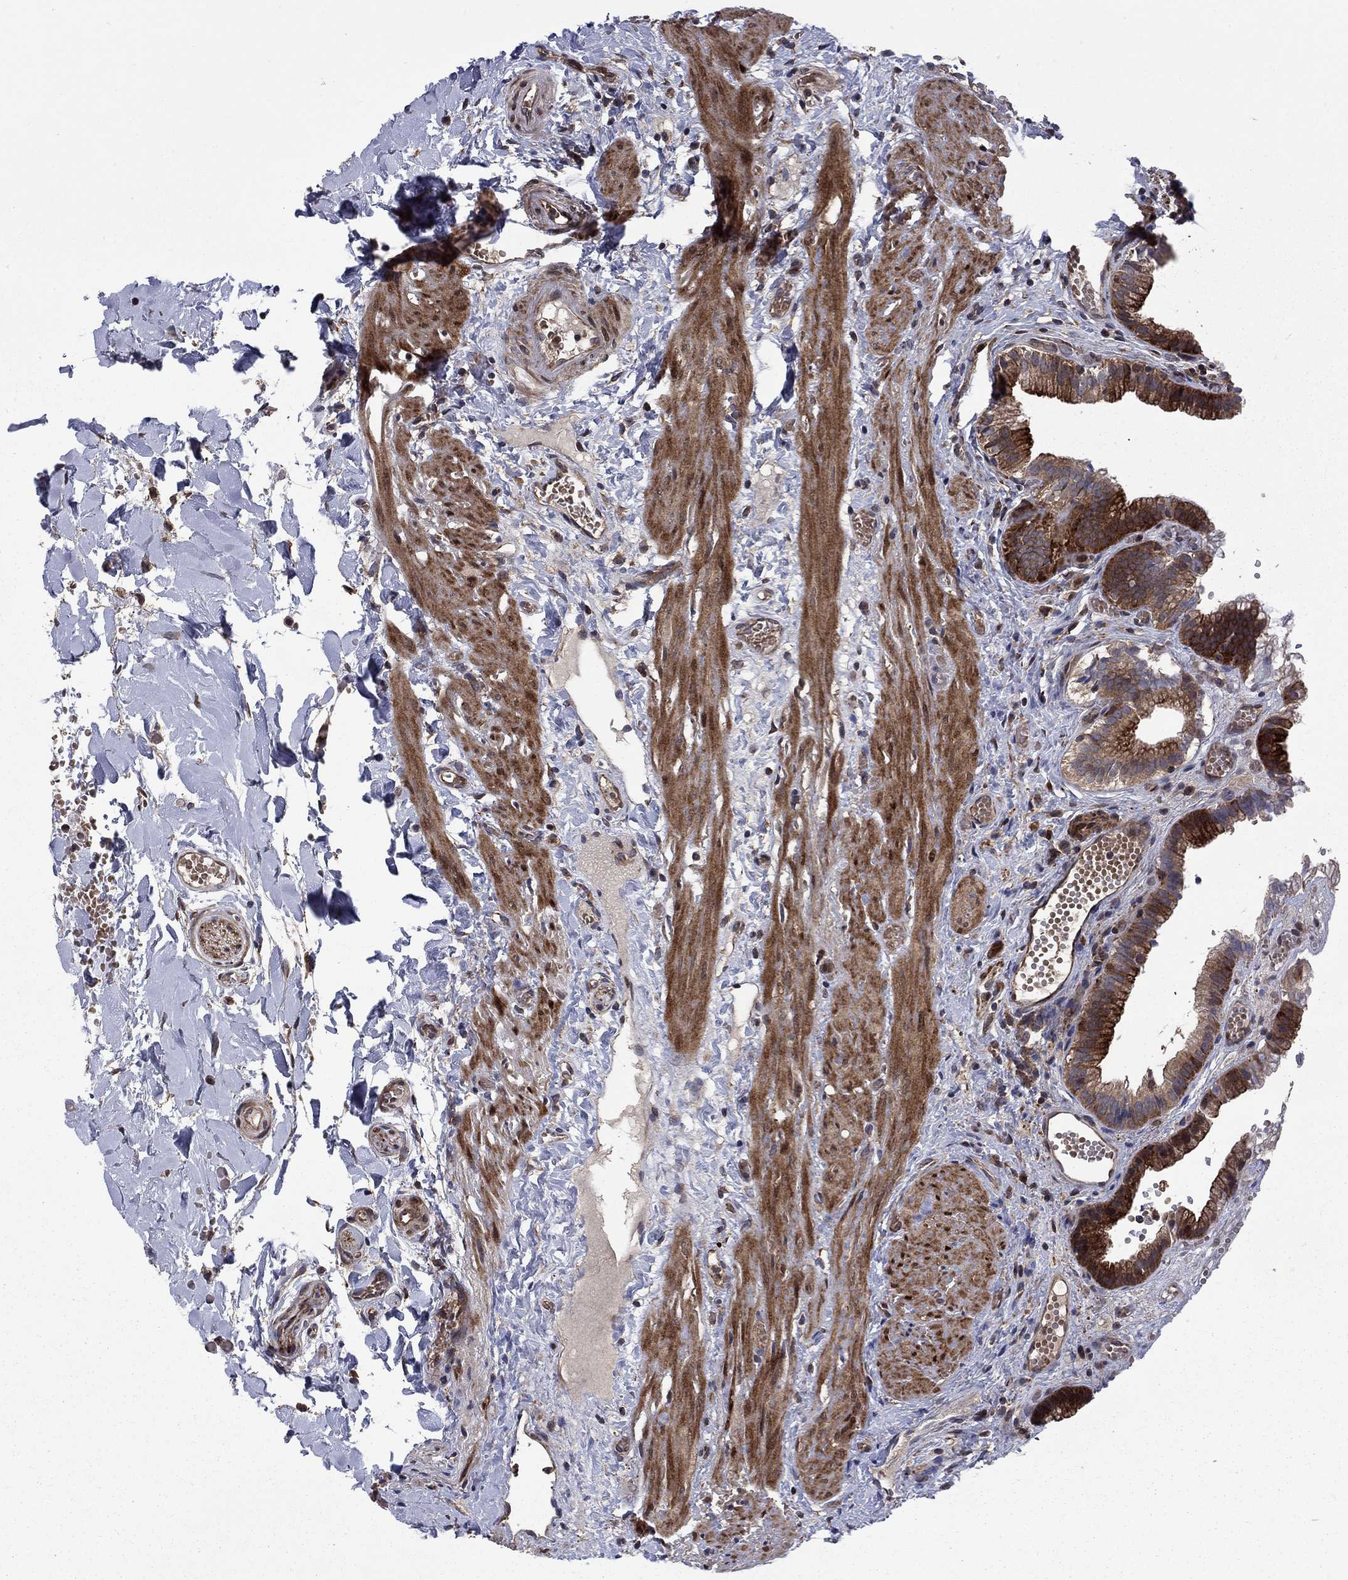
{"staining": {"intensity": "moderate", "quantity": ">75%", "location": "cytoplasmic/membranous"}, "tissue": "gallbladder", "cell_type": "Glandular cells", "image_type": "normal", "snomed": [{"axis": "morphology", "description": "Normal tissue, NOS"}, {"axis": "topography", "description": "Gallbladder"}], "caption": "This is a histology image of immunohistochemistry (IHC) staining of benign gallbladder, which shows moderate expression in the cytoplasmic/membranous of glandular cells.", "gene": "HDAC4", "patient": {"sex": "female", "age": 24}}